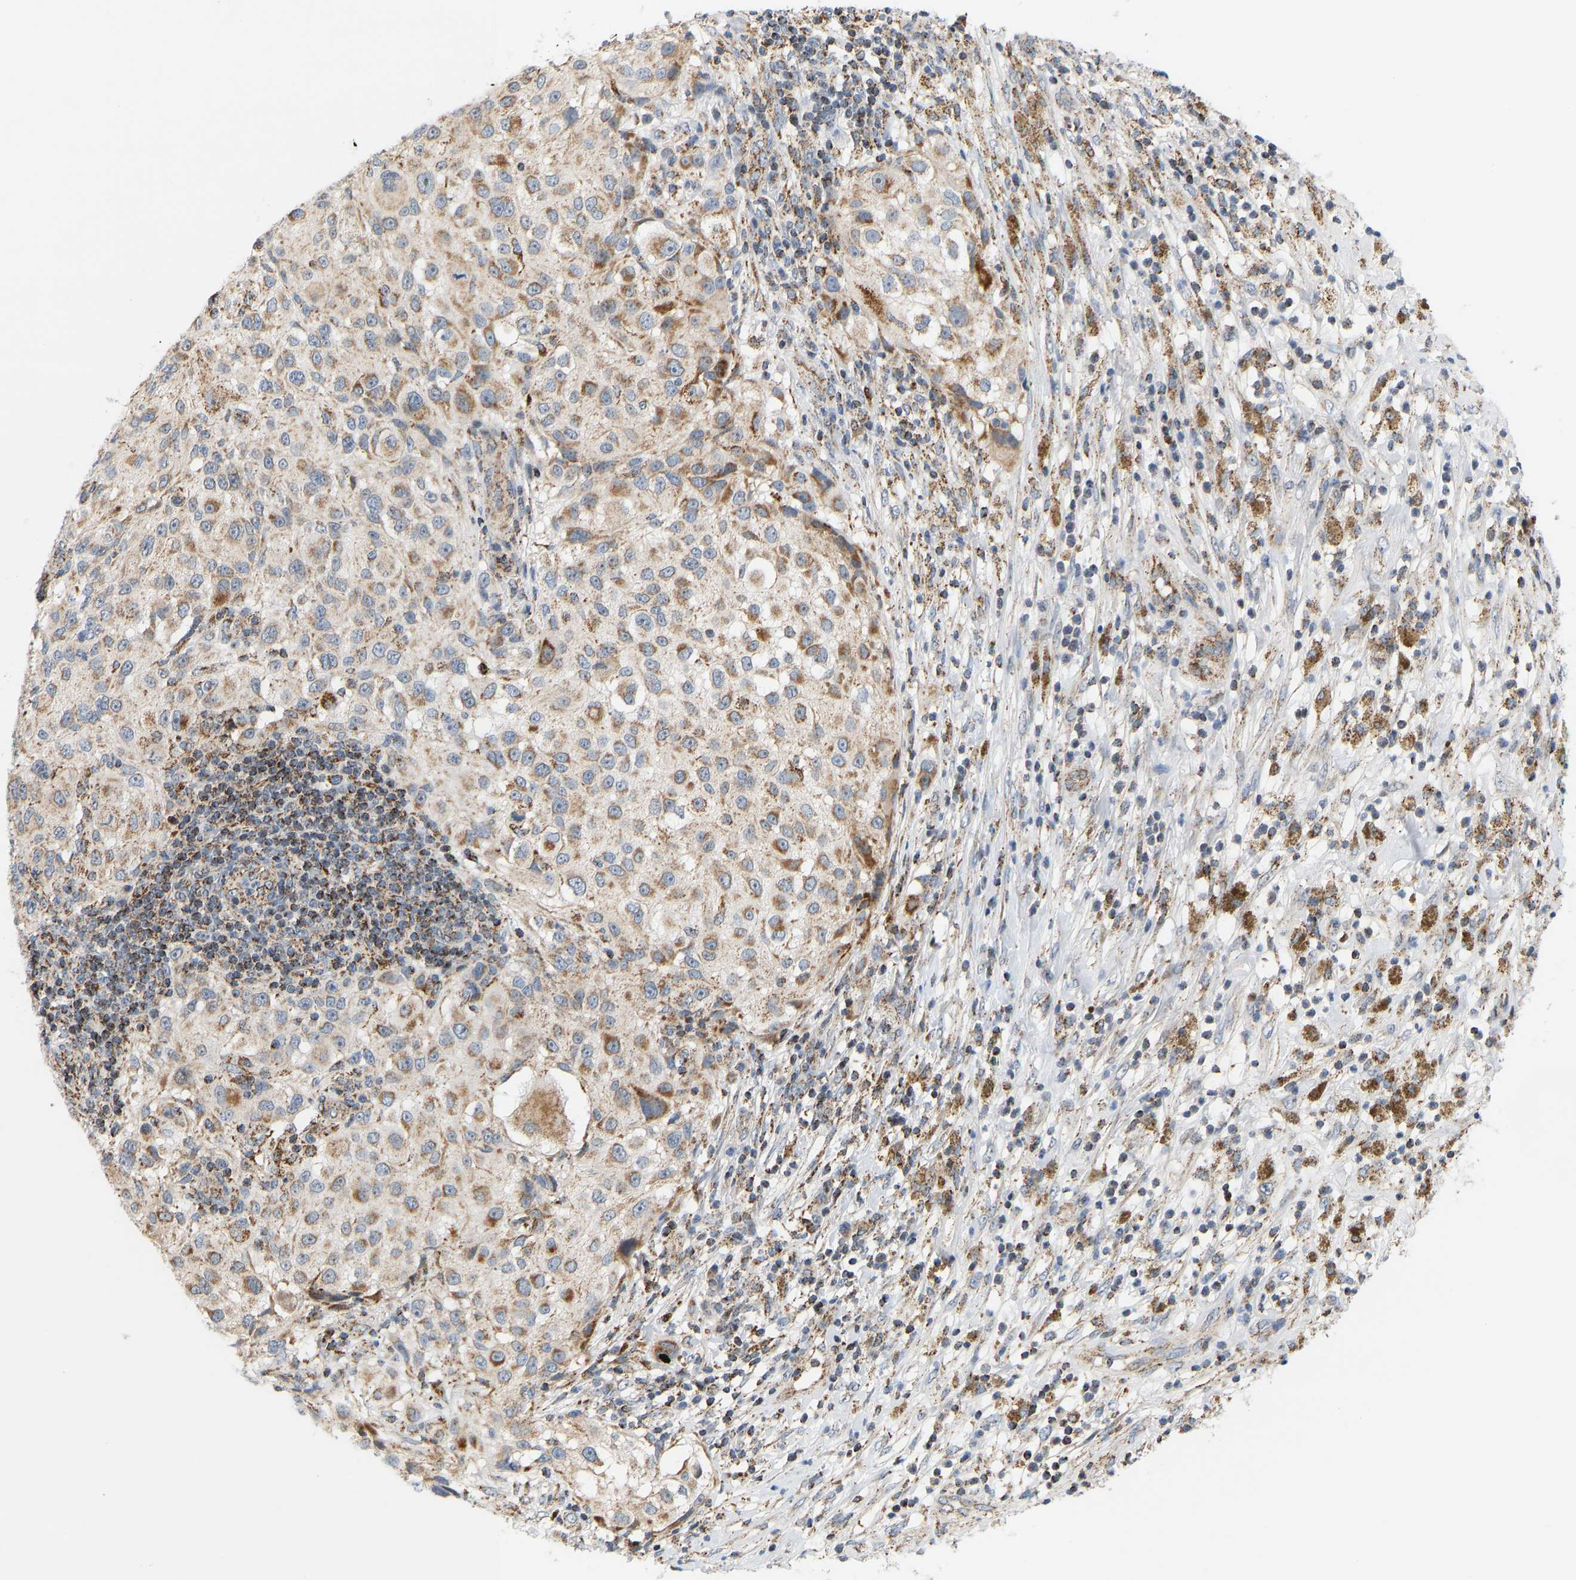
{"staining": {"intensity": "moderate", "quantity": ">75%", "location": "cytoplasmic/membranous"}, "tissue": "melanoma", "cell_type": "Tumor cells", "image_type": "cancer", "snomed": [{"axis": "morphology", "description": "Necrosis, NOS"}, {"axis": "morphology", "description": "Malignant melanoma, NOS"}, {"axis": "topography", "description": "Skin"}], "caption": "Human malignant melanoma stained for a protein (brown) displays moderate cytoplasmic/membranous positive staining in about >75% of tumor cells.", "gene": "GPSM2", "patient": {"sex": "female", "age": 87}}